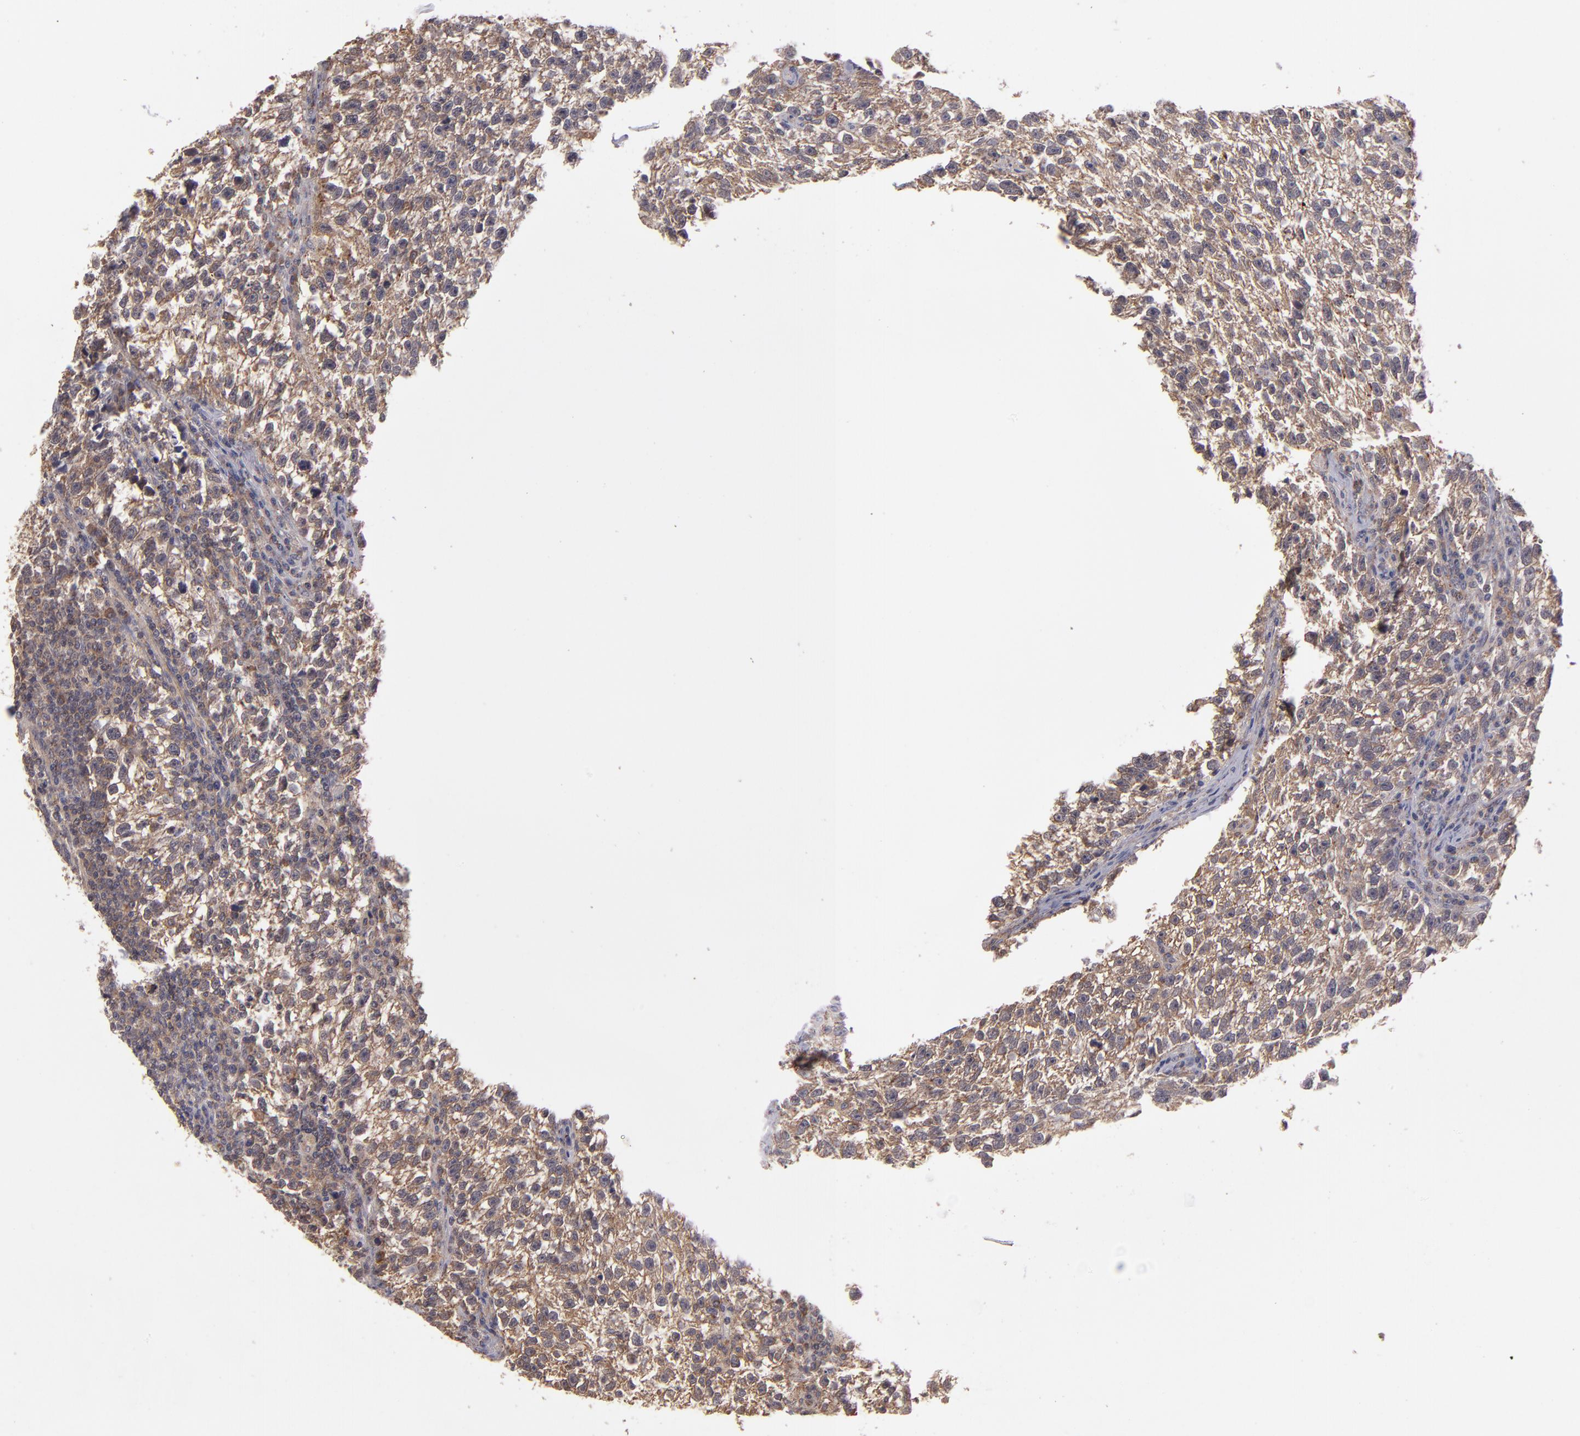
{"staining": {"intensity": "moderate", "quantity": ">75%", "location": "cytoplasmic/membranous"}, "tissue": "testis cancer", "cell_type": "Tumor cells", "image_type": "cancer", "snomed": [{"axis": "morphology", "description": "Seminoma, NOS"}, {"axis": "topography", "description": "Testis"}], "caption": "Immunohistochemical staining of human testis cancer (seminoma) demonstrates moderate cytoplasmic/membranous protein positivity in approximately >75% of tumor cells.", "gene": "ZFYVE1", "patient": {"sex": "male", "age": 38}}